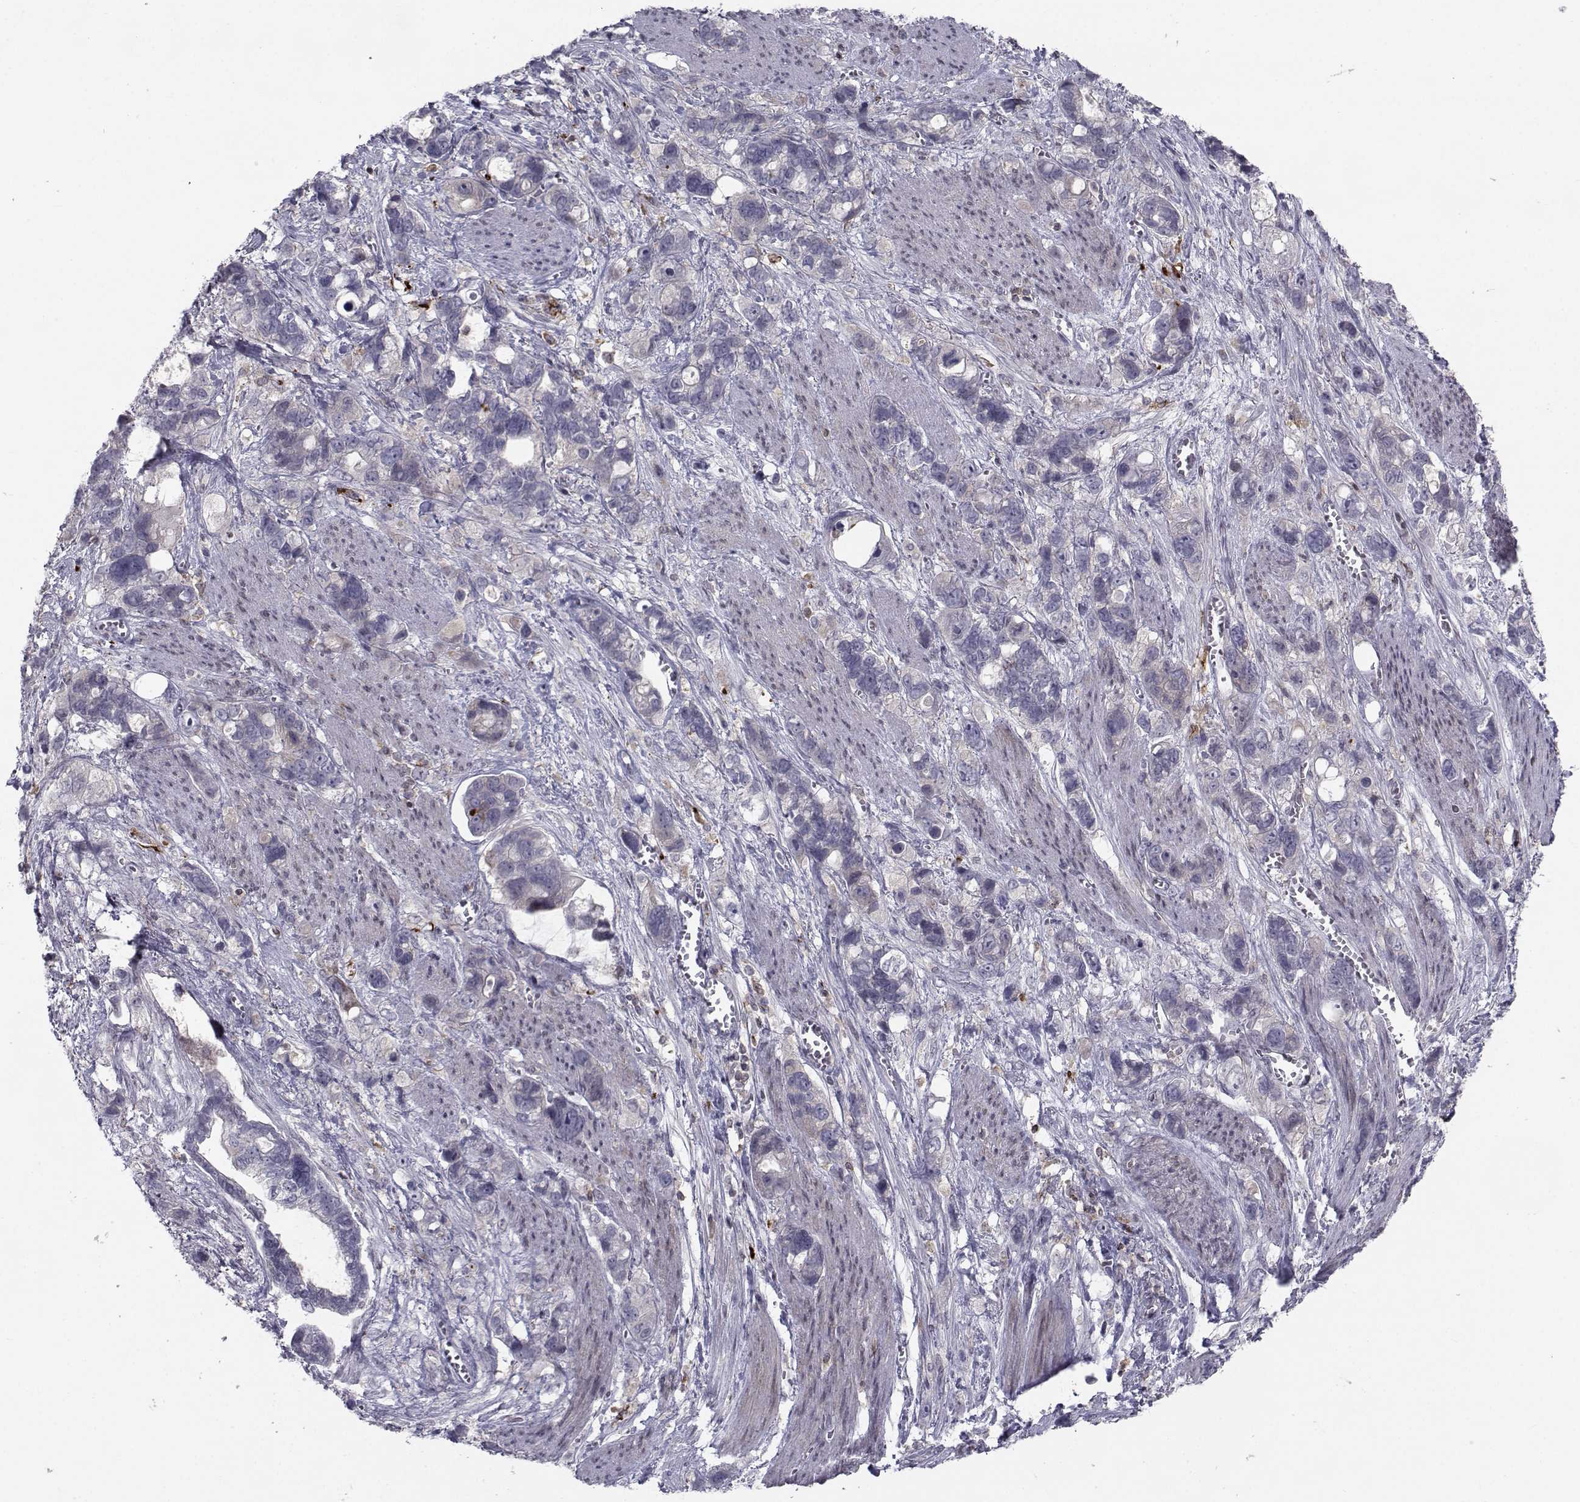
{"staining": {"intensity": "negative", "quantity": "none", "location": "none"}, "tissue": "stomach cancer", "cell_type": "Tumor cells", "image_type": "cancer", "snomed": [{"axis": "morphology", "description": "Adenocarcinoma, NOS"}, {"axis": "topography", "description": "Stomach, upper"}], "caption": "Stomach adenocarcinoma stained for a protein using immunohistochemistry shows no staining tumor cells.", "gene": "PCP4L1", "patient": {"sex": "female", "age": 81}}